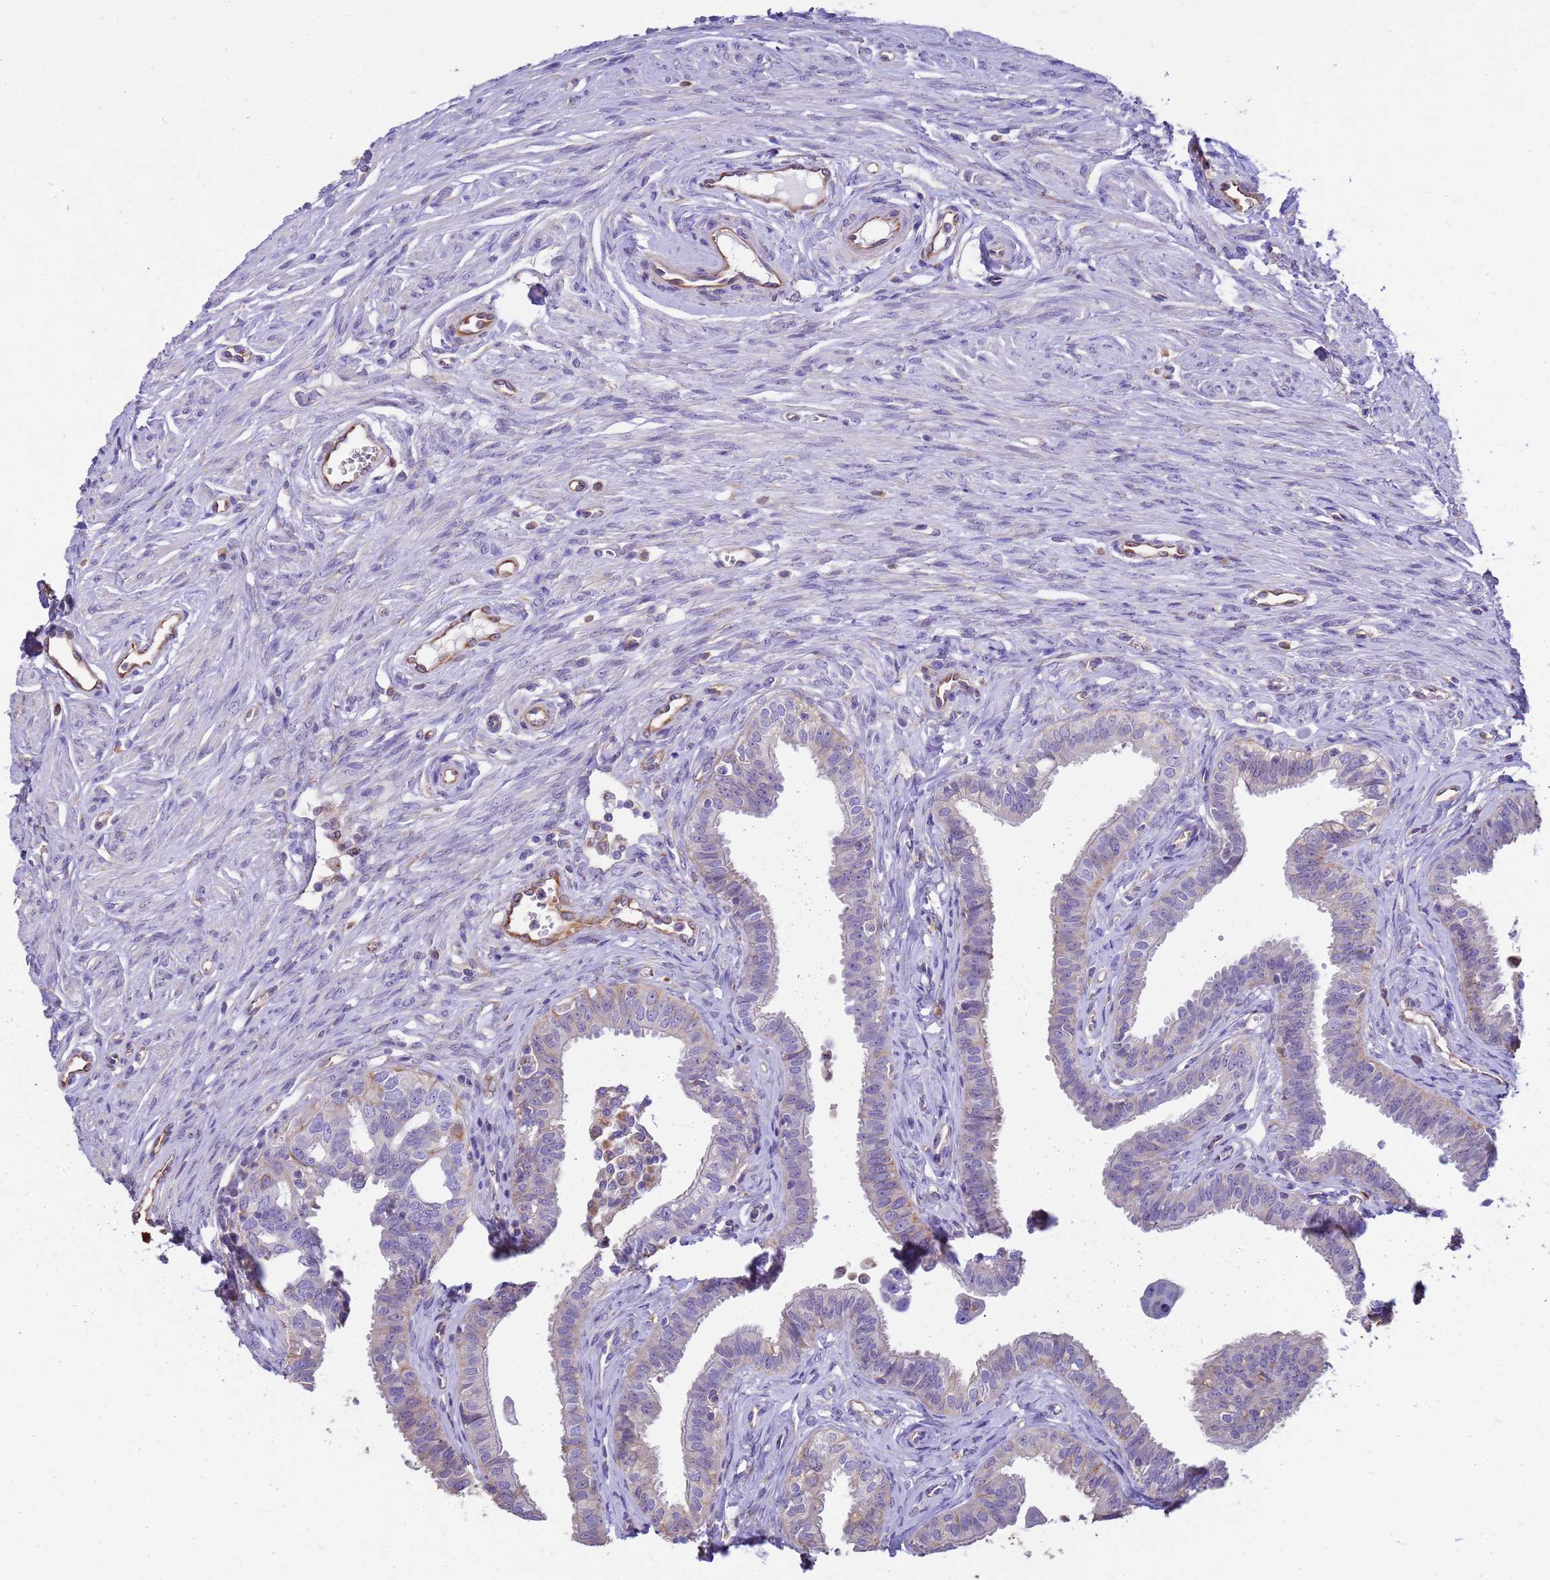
{"staining": {"intensity": "negative", "quantity": "none", "location": "none"}, "tissue": "fallopian tube", "cell_type": "Glandular cells", "image_type": "normal", "snomed": [{"axis": "morphology", "description": "Normal tissue, NOS"}, {"axis": "morphology", "description": "Carcinoma, NOS"}, {"axis": "topography", "description": "Fallopian tube"}, {"axis": "topography", "description": "Ovary"}], "caption": "High magnification brightfield microscopy of benign fallopian tube stained with DAB (brown) and counterstained with hematoxylin (blue): glandular cells show no significant expression.", "gene": "TCEAL3", "patient": {"sex": "female", "age": 59}}